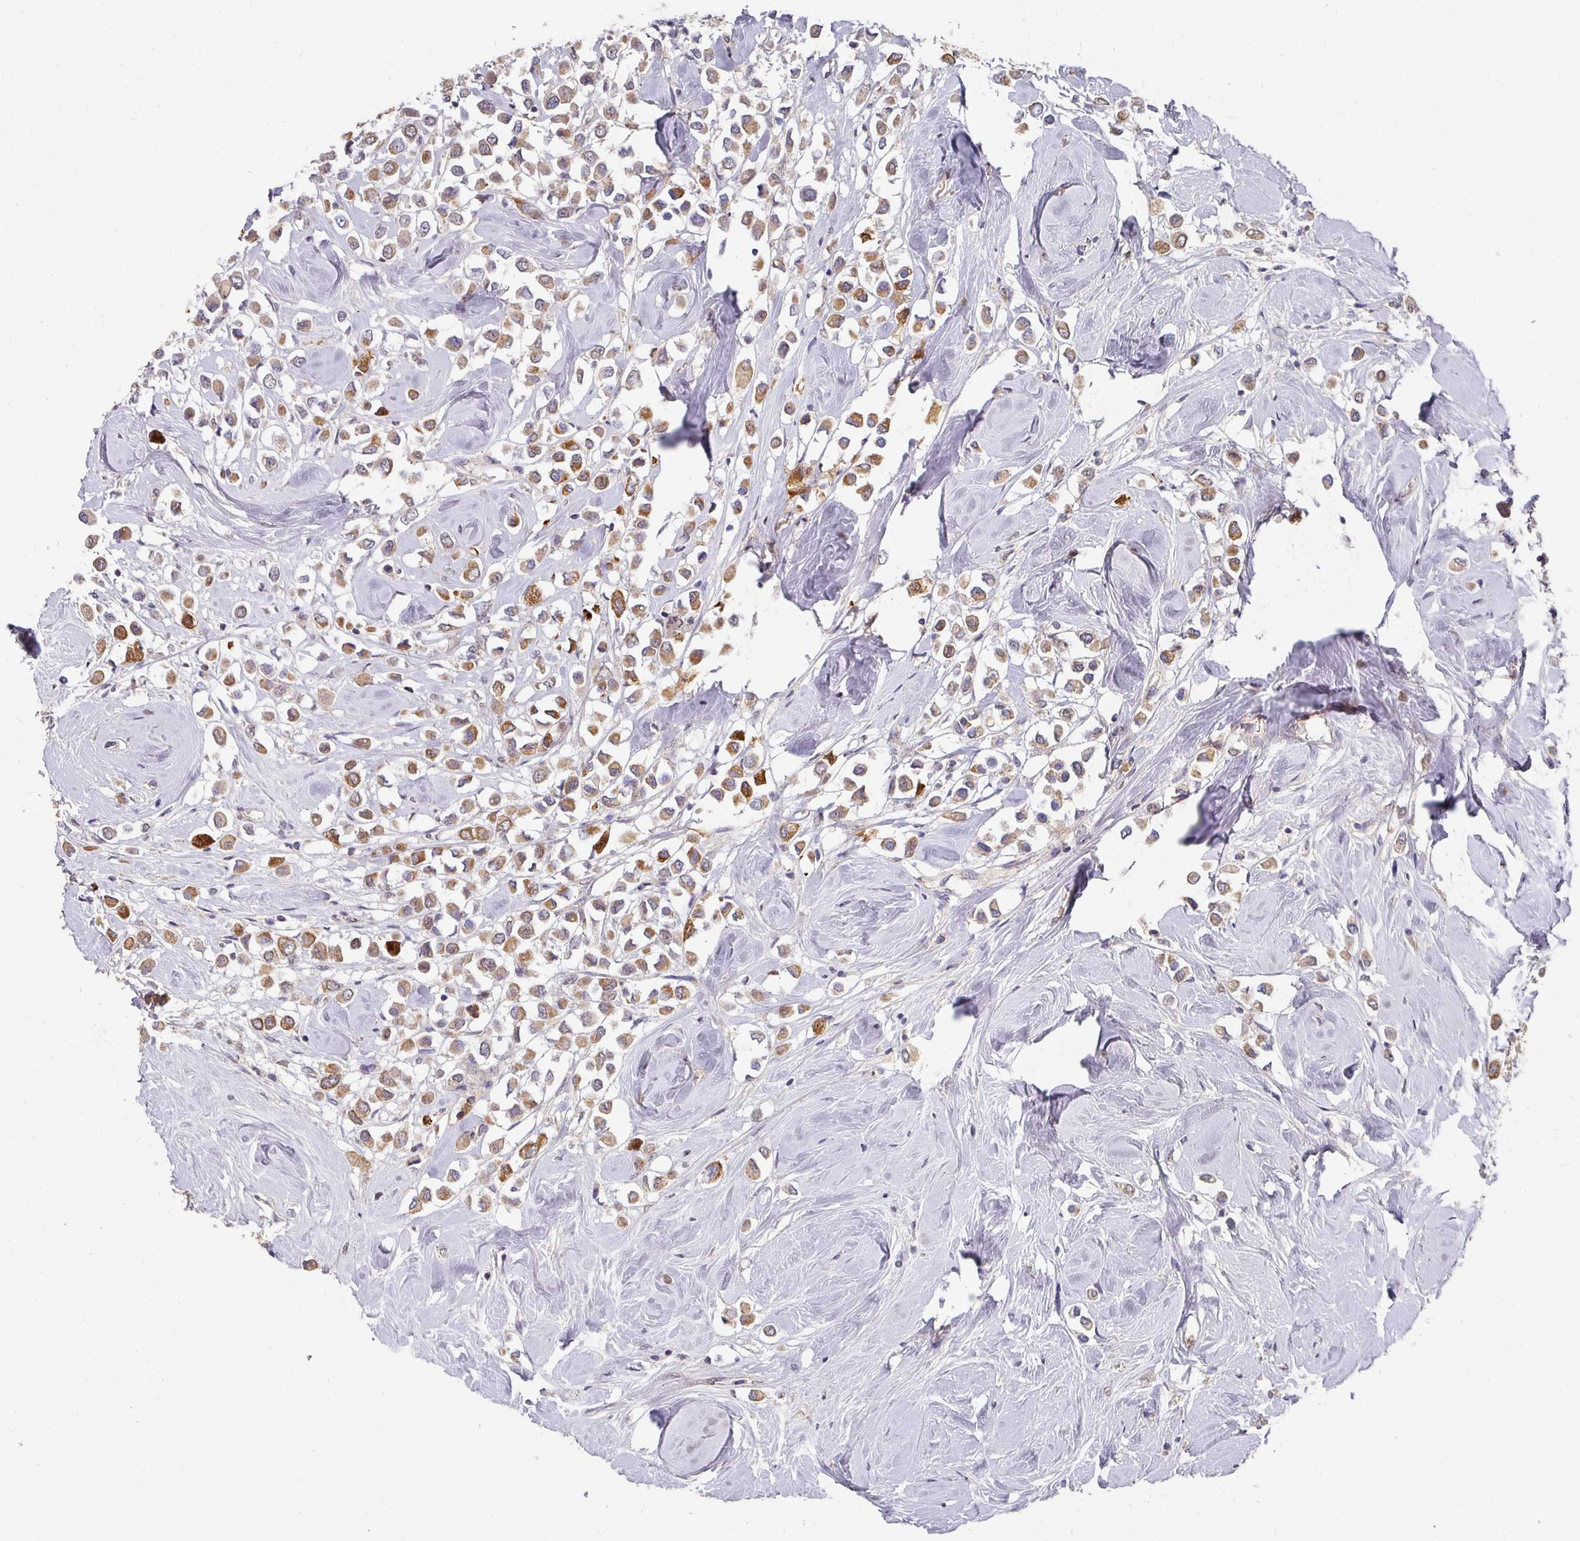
{"staining": {"intensity": "moderate", "quantity": ">75%", "location": "cytoplasmic/membranous"}, "tissue": "breast cancer", "cell_type": "Tumor cells", "image_type": "cancer", "snomed": [{"axis": "morphology", "description": "Duct carcinoma"}, {"axis": "topography", "description": "Breast"}], "caption": "Intraductal carcinoma (breast) stained with DAB immunohistochemistry (IHC) reveals medium levels of moderate cytoplasmic/membranous positivity in approximately >75% of tumor cells.", "gene": "EXTL3", "patient": {"sex": "female", "age": 61}}